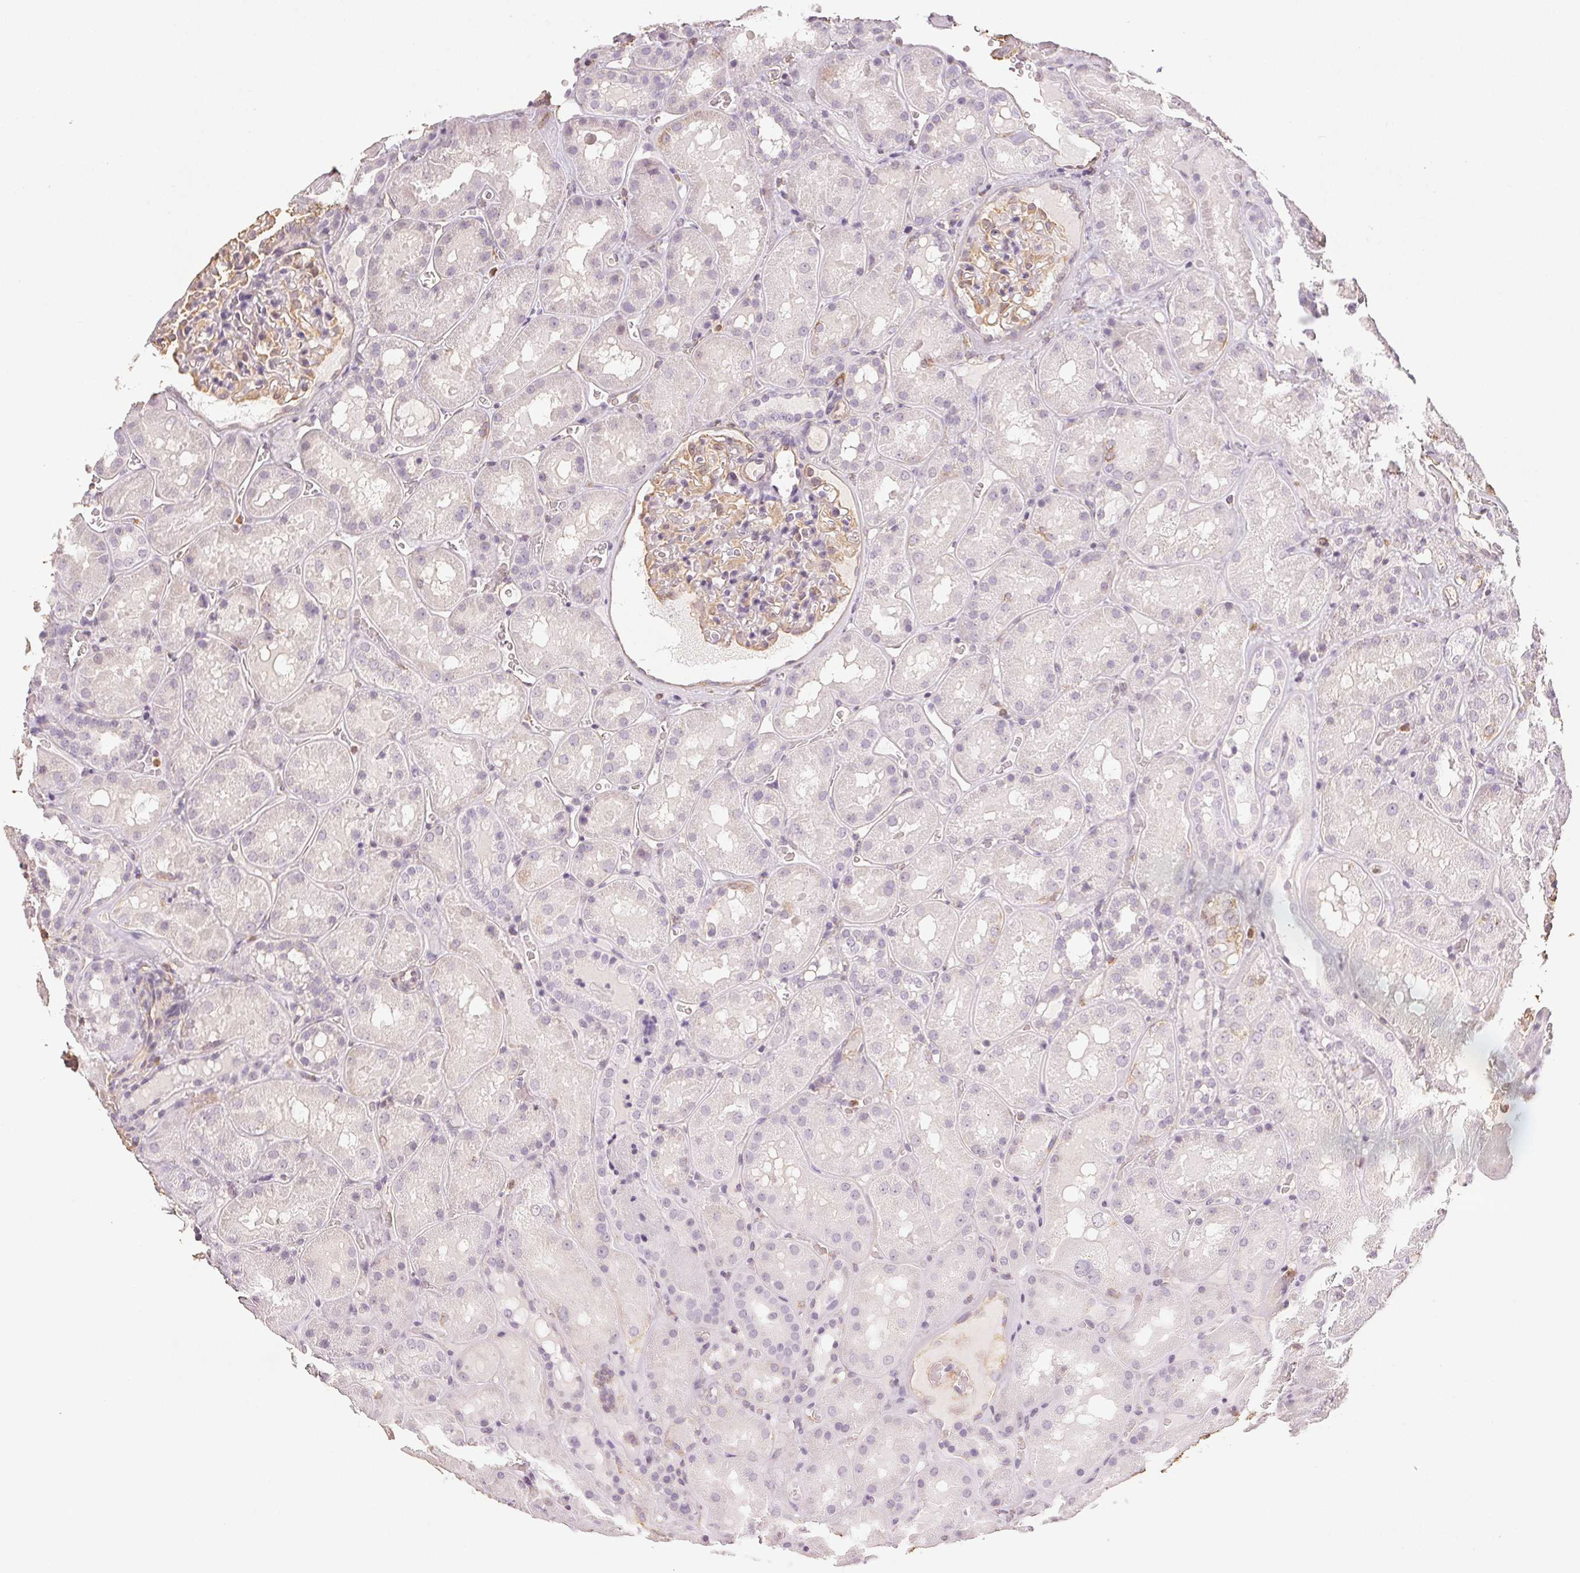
{"staining": {"intensity": "weak", "quantity": "25%-75%", "location": "cytoplasmic/membranous"}, "tissue": "kidney", "cell_type": "Cells in glomeruli", "image_type": "normal", "snomed": [{"axis": "morphology", "description": "Normal tissue, NOS"}, {"axis": "topography", "description": "Kidney"}], "caption": "Protein expression analysis of normal kidney exhibits weak cytoplasmic/membranous staining in approximately 25%-75% of cells in glomeruli. (DAB = brown stain, brightfield microscopy at high magnification).", "gene": "COL7A1", "patient": {"sex": "male", "age": 73}}